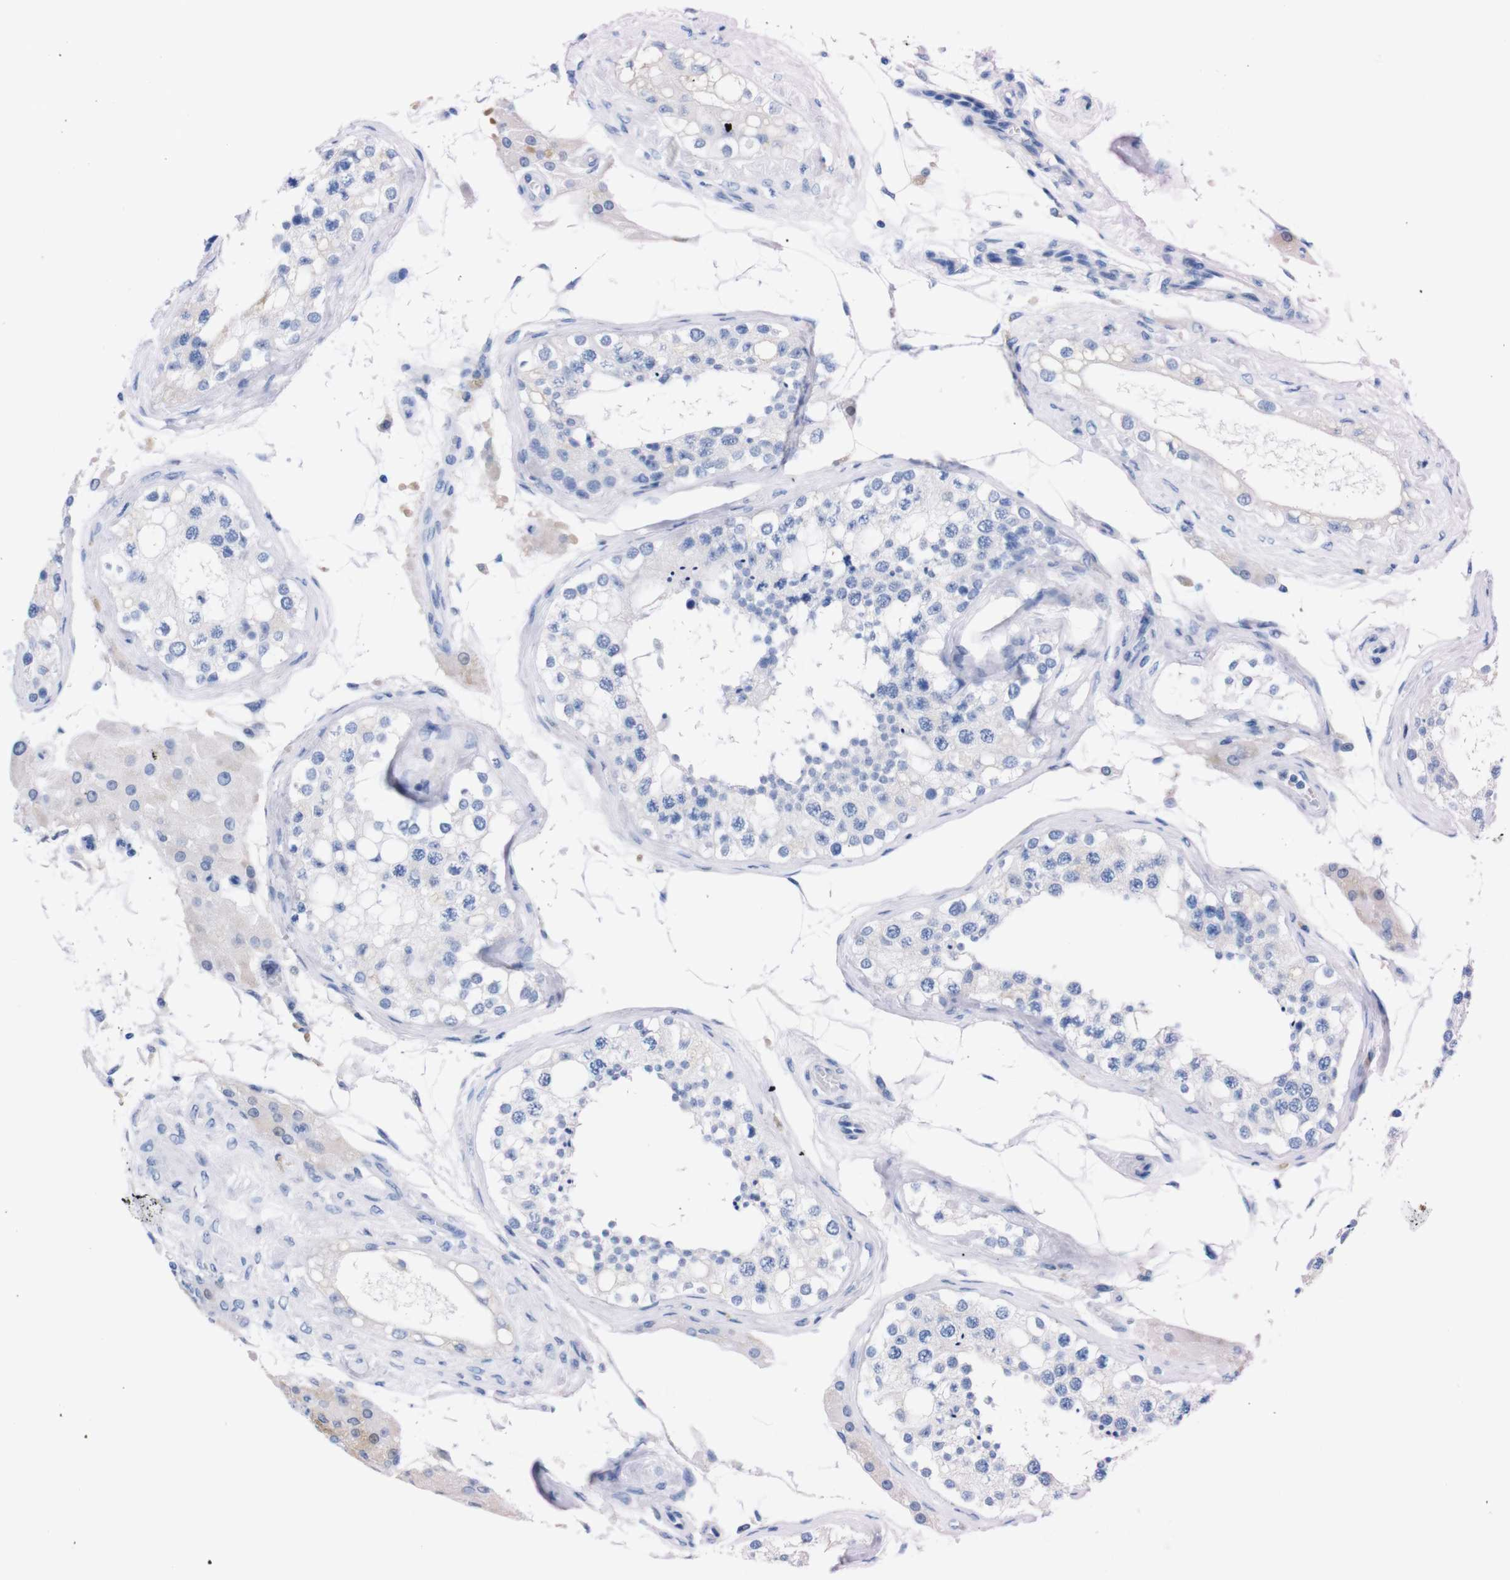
{"staining": {"intensity": "negative", "quantity": "none", "location": "none"}, "tissue": "testis", "cell_type": "Cells in seminiferous ducts", "image_type": "normal", "snomed": [{"axis": "morphology", "description": "Normal tissue, NOS"}, {"axis": "topography", "description": "Testis"}], "caption": "Immunohistochemical staining of benign human testis exhibits no significant staining in cells in seminiferous ducts. (DAB (3,3'-diaminobenzidine) IHC, high magnification).", "gene": "P2RY12", "patient": {"sex": "male", "age": 68}}